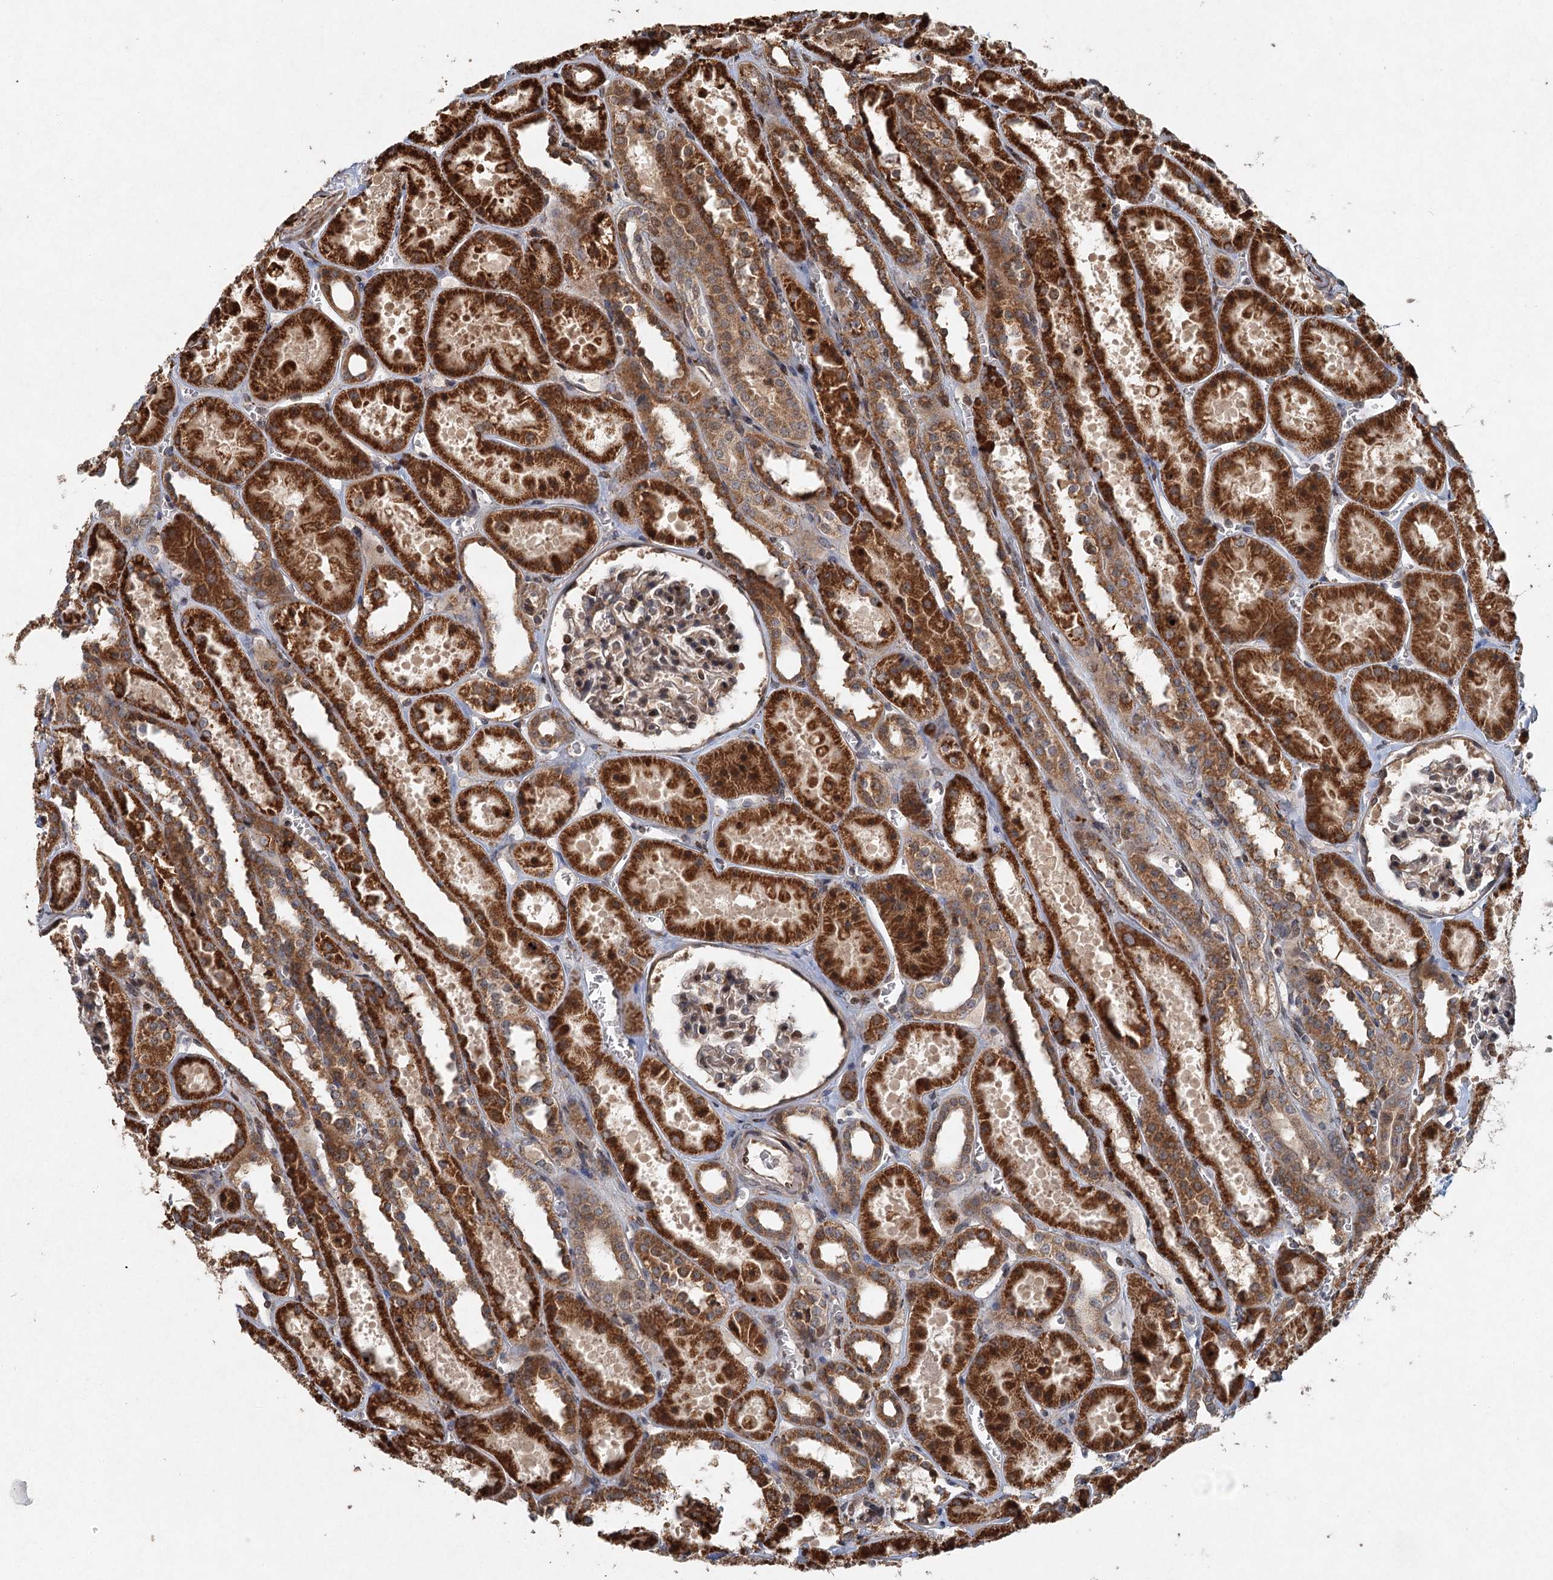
{"staining": {"intensity": "moderate", "quantity": "25%-75%", "location": "cytoplasmic/membranous,nuclear"}, "tissue": "kidney", "cell_type": "Cells in glomeruli", "image_type": "normal", "snomed": [{"axis": "morphology", "description": "Normal tissue, NOS"}, {"axis": "topography", "description": "Kidney"}], "caption": "Kidney stained with DAB immunohistochemistry (IHC) shows medium levels of moderate cytoplasmic/membranous,nuclear staining in approximately 25%-75% of cells in glomeruli. (IHC, brightfield microscopy, high magnification).", "gene": "SRPX2", "patient": {"sex": "female", "age": 41}}